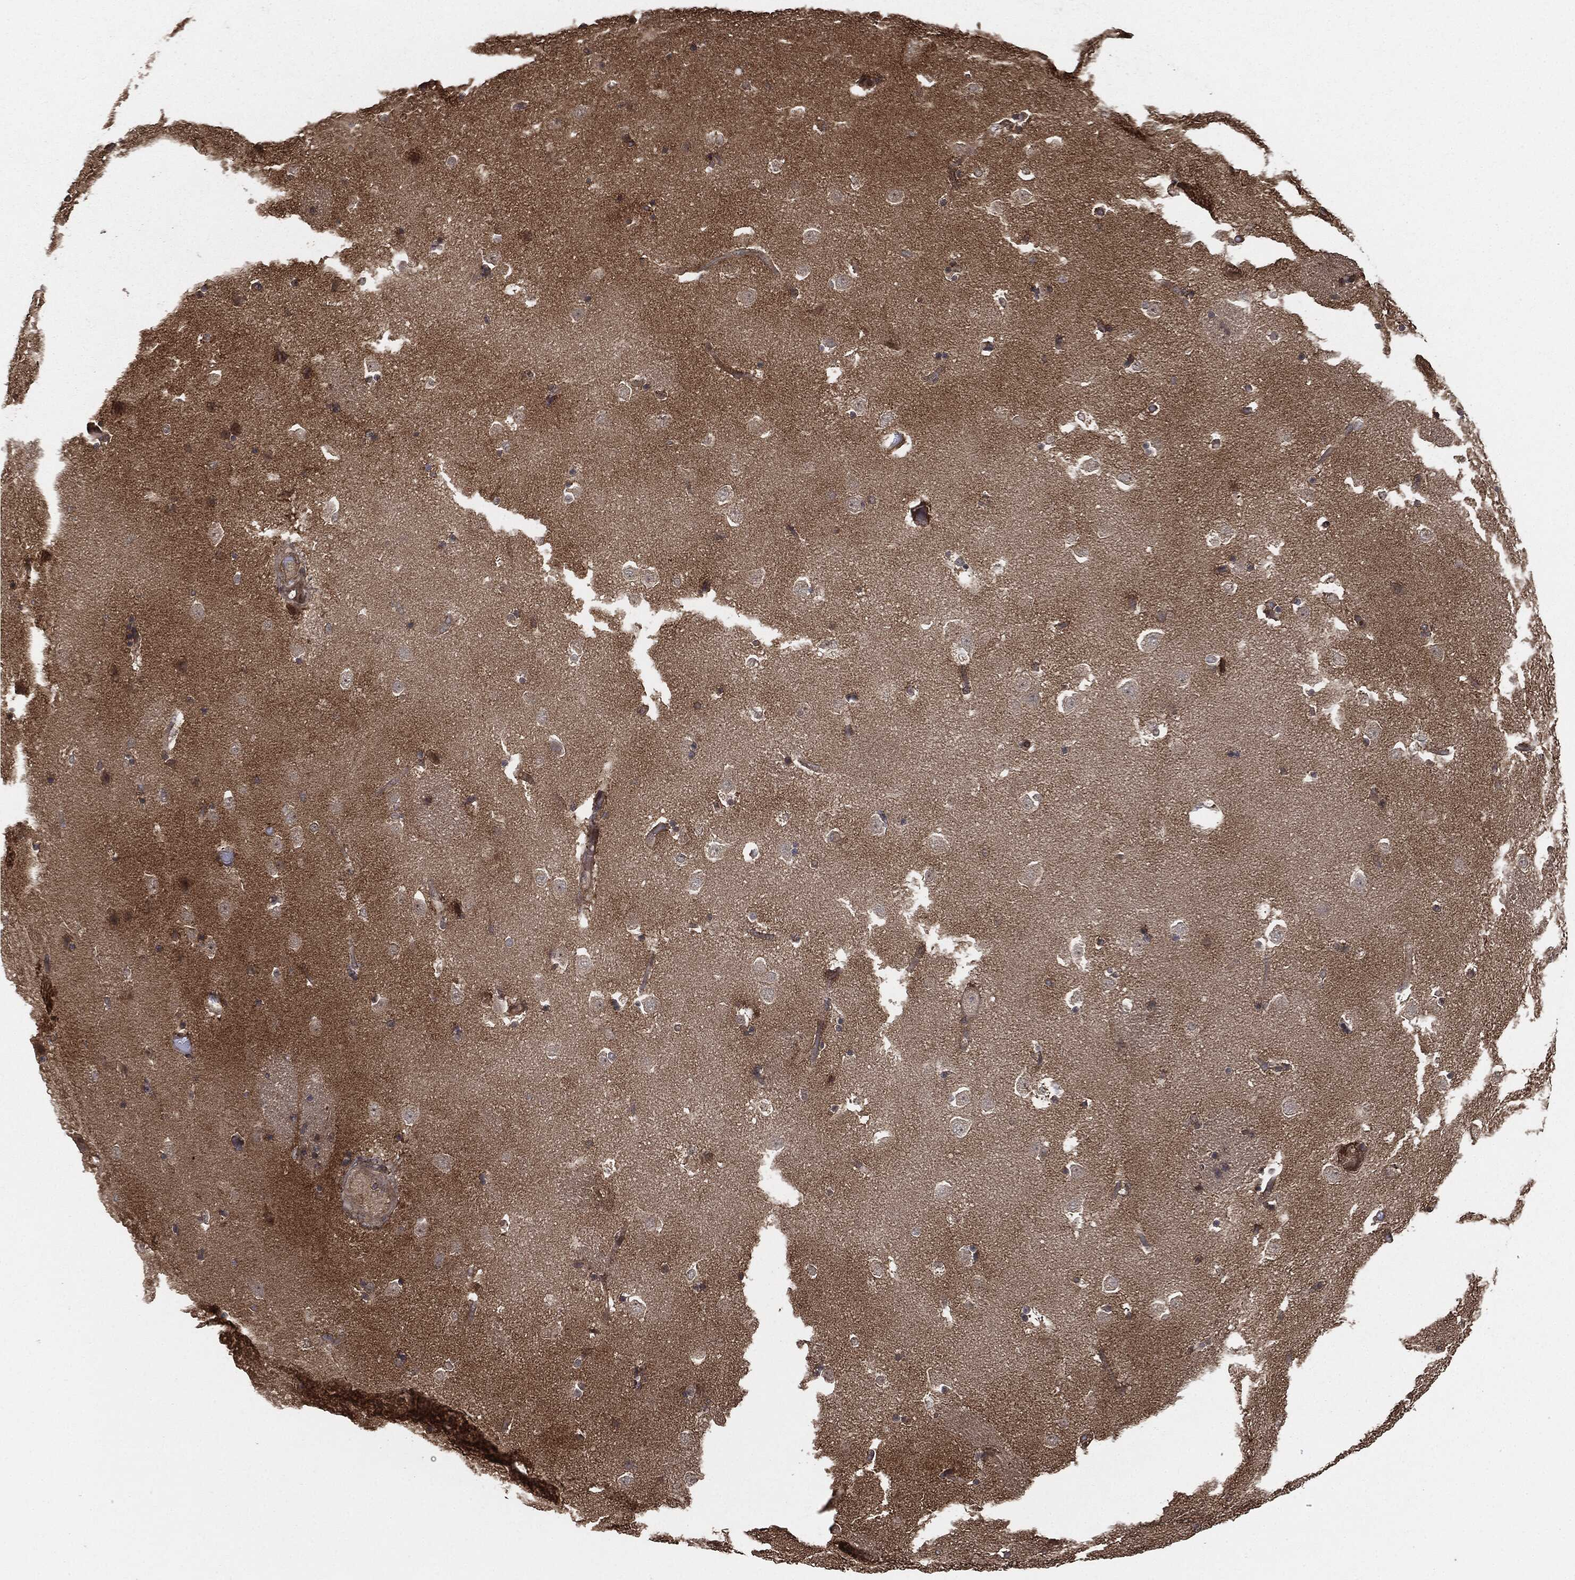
{"staining": {"intensity": "negative", "quantity": "none", "location": "none"}, "tissue": "caudate", "cell_type": "Glial cells", "image_type": "normal", "snomed": [{"axis": "morphology", "description": "Normal tissue, NOS"}, {"axis": "topography", "description": "Lateral ventricle wall"}], "caption": "This is an IHC image of normal human caudate. There is no expression in glial cells.", "gene": "ERBIN", "patient": {"sex": "male", "age": 51}}